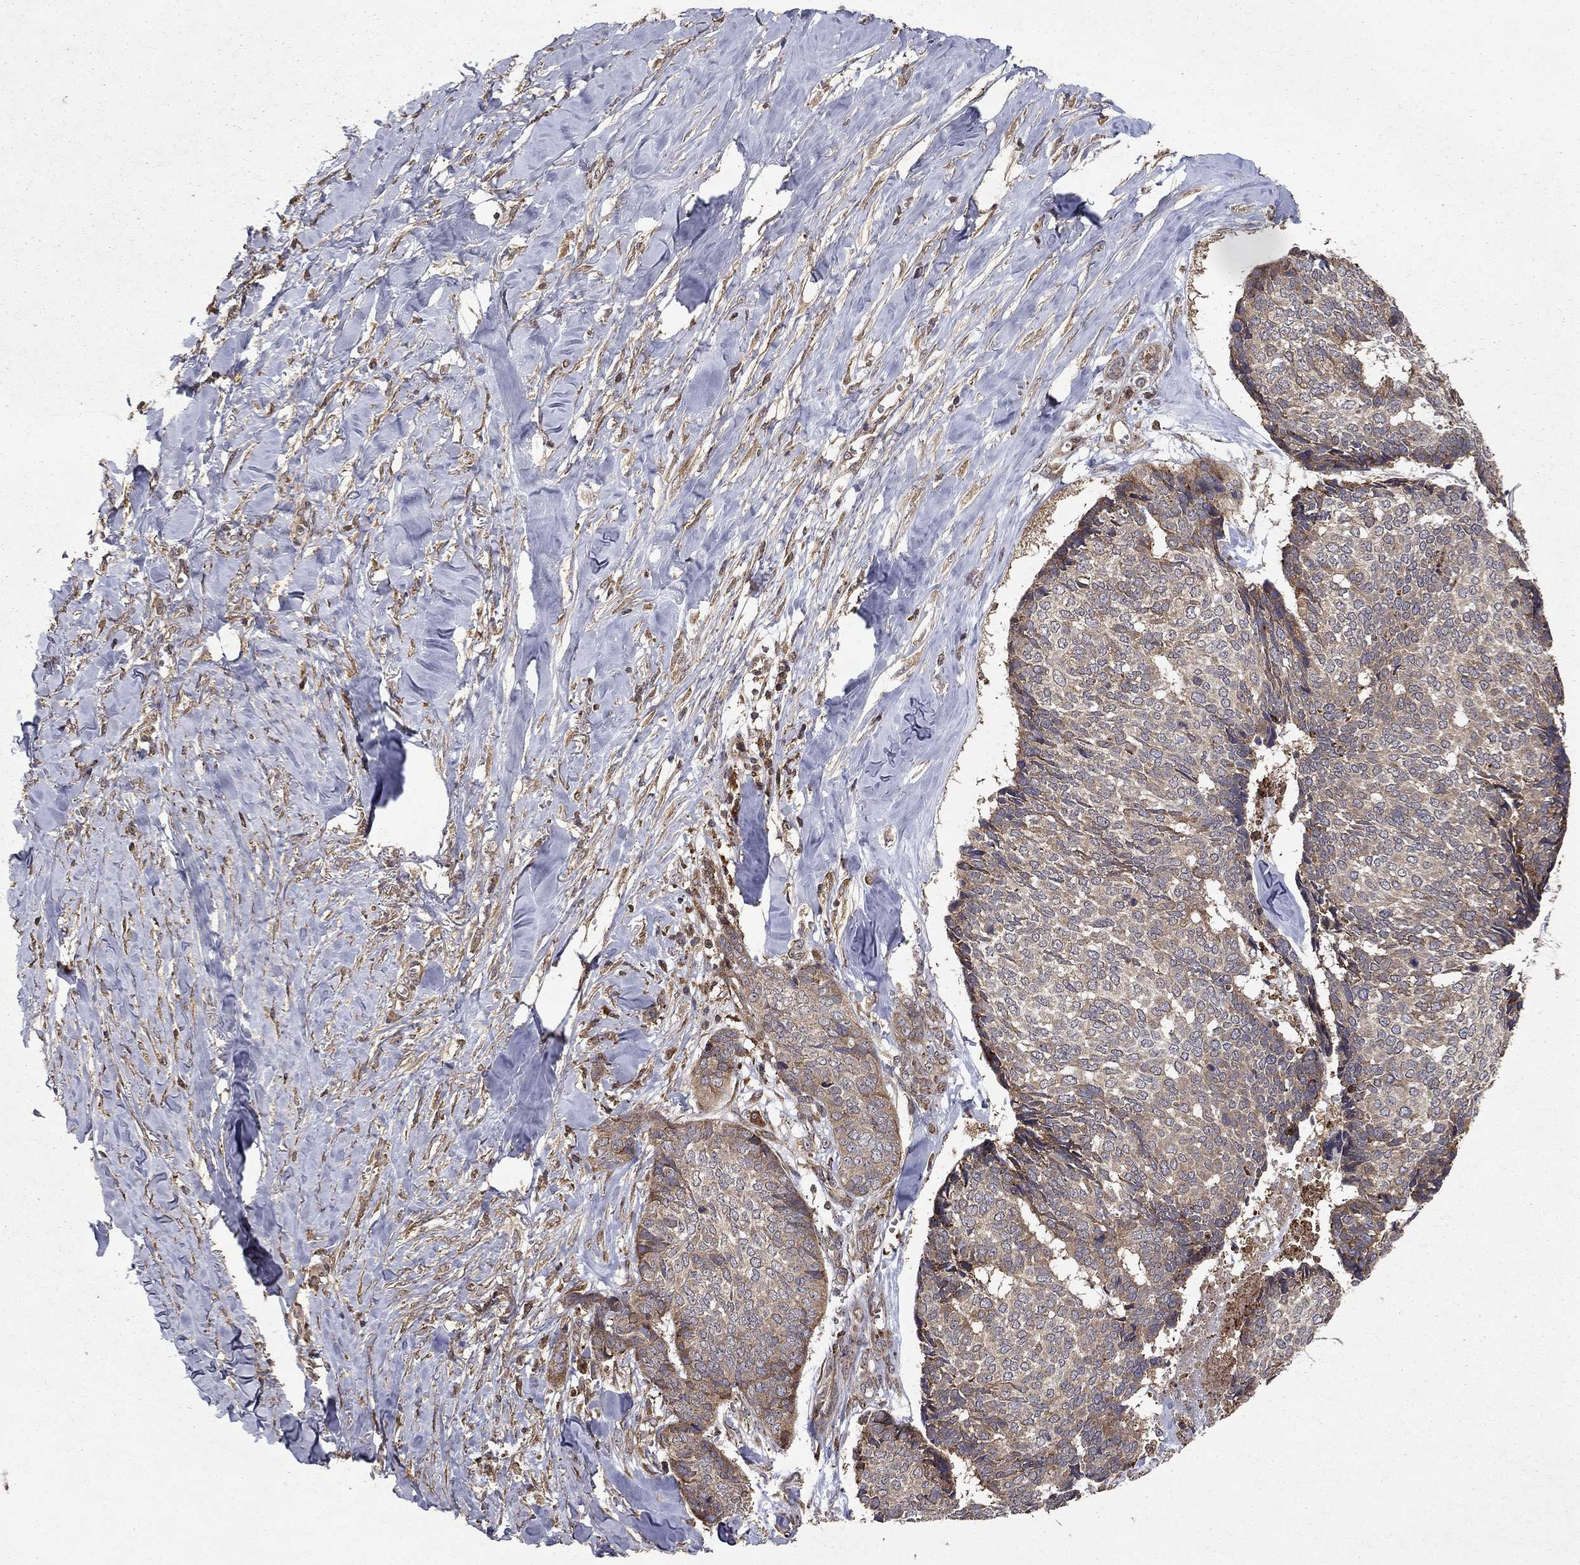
{"staining": {"intensity": "weak", "quantity": "25%-75%", "location": "cytoplasmic/membranous"}, "tissue": "skin cancer", "cell_type": "Tumor cells", "image_type": "cancer", "snomed": [{"axis": "morphology", "description": "Basal cell carcinoma"}, {"axis": "topography", "description": "Skin"}], "caption": "Protein staining demonstrates weak cytoplasmic/membranous positivity in approximately 25%-75% of tumor cells in skin cancer (basal cell carcinoma). (DAB IHC, brown staining for protein, blue staining for nuclei).", "gene": "BABAM2", "patient": {"sex": "male", "age": 86}}